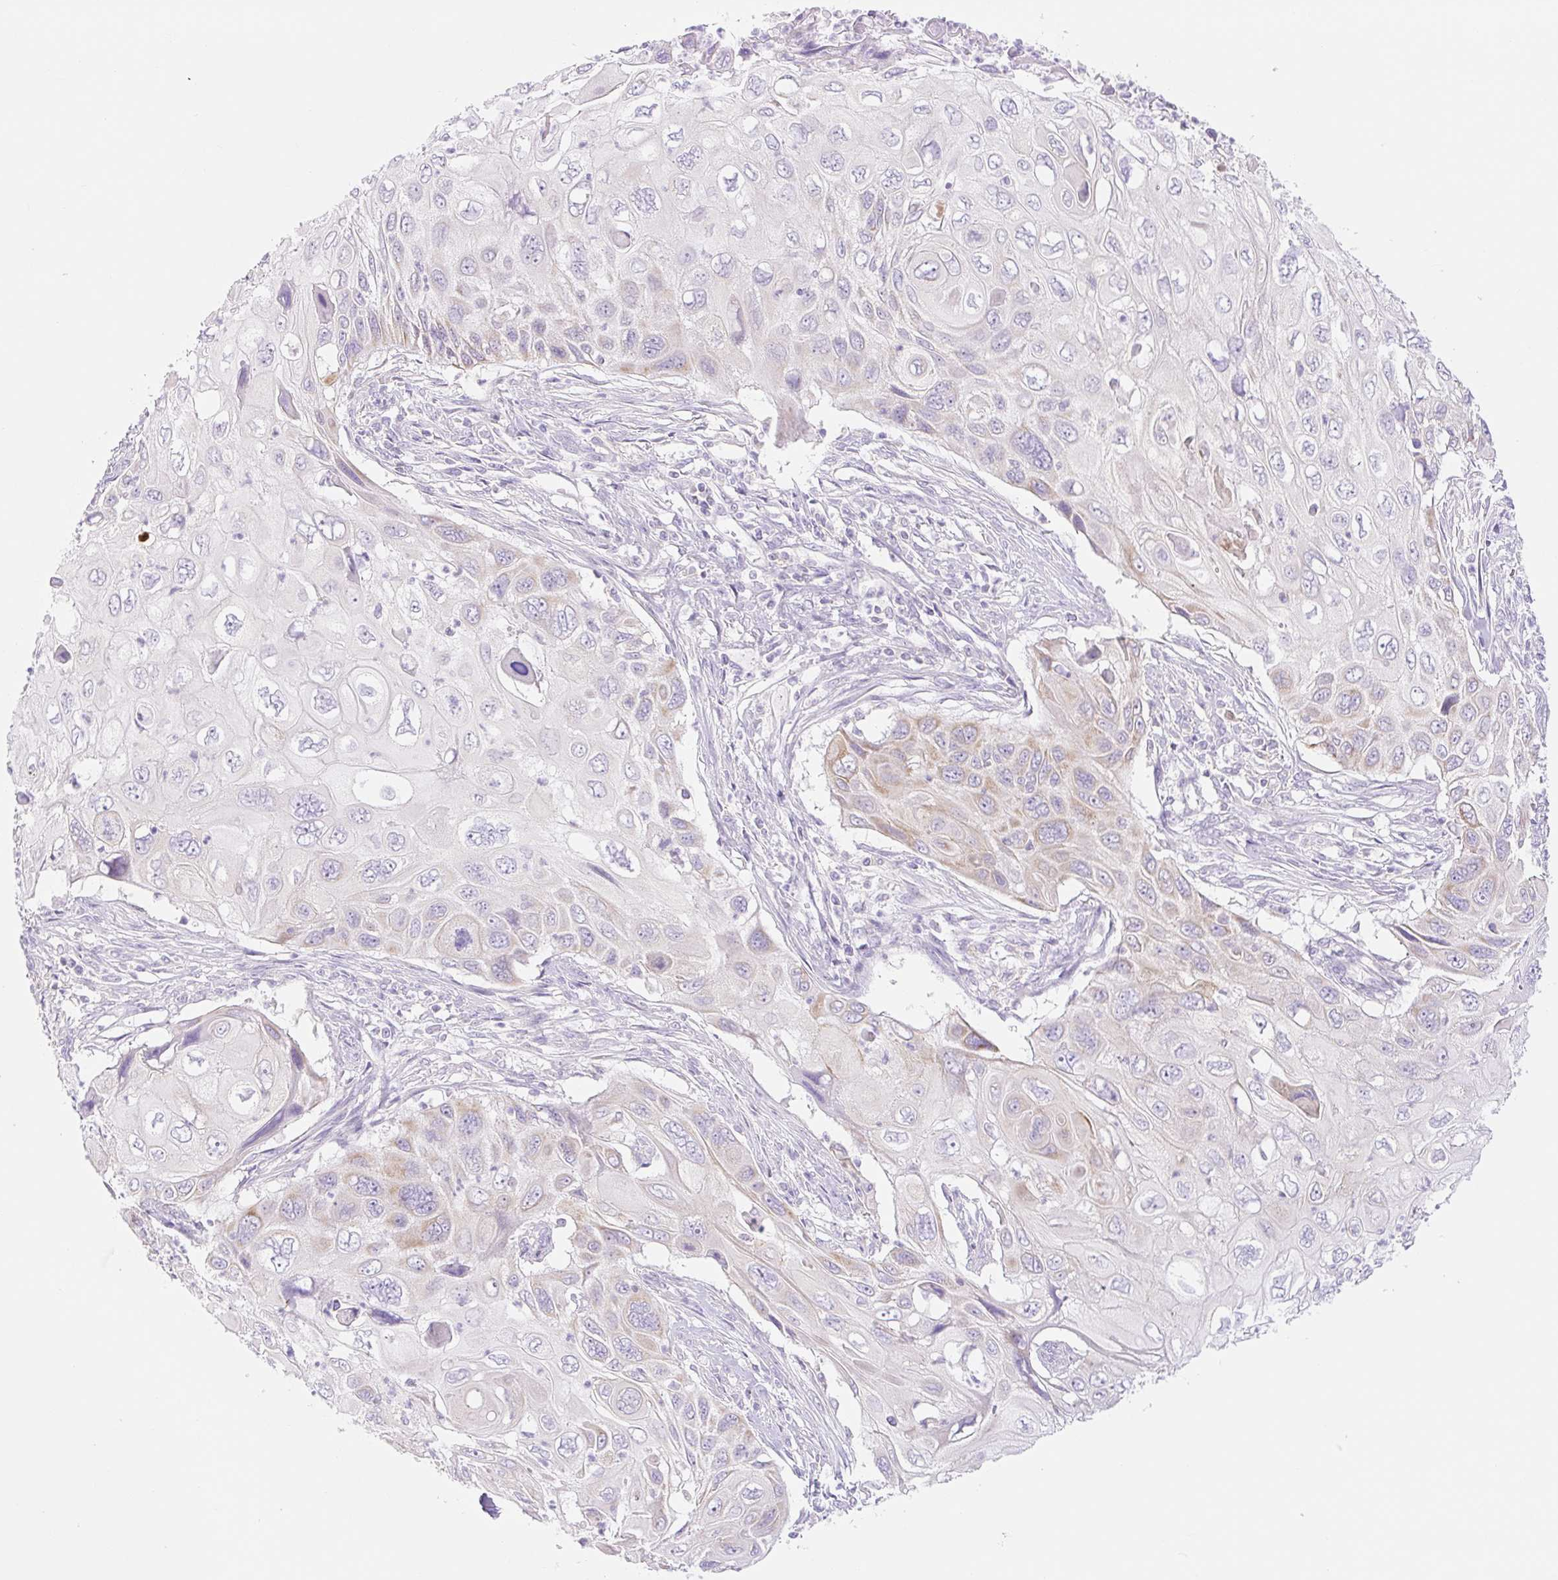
{"staining": {"intensity": "weak", "quantity": "<25%", "location": "cytoplasmic/membranous"}, "tissue": "cervical cancer", "cell_type": "Tumor cells", "image_type": "cancer", "snomed": [{"axis": "morphology", "description": "Squamous cell carcinoma, NOS"}, {"axis": "topography", "description": "Cervix"}], "caption": "Tumor cells are negative for protein expression in human cervical cancer. (Immunohistochemistry, brightfield microscopy, high magnification).", "gene": "FOCAD", "patient": {"sex": "female", "age": 70}}